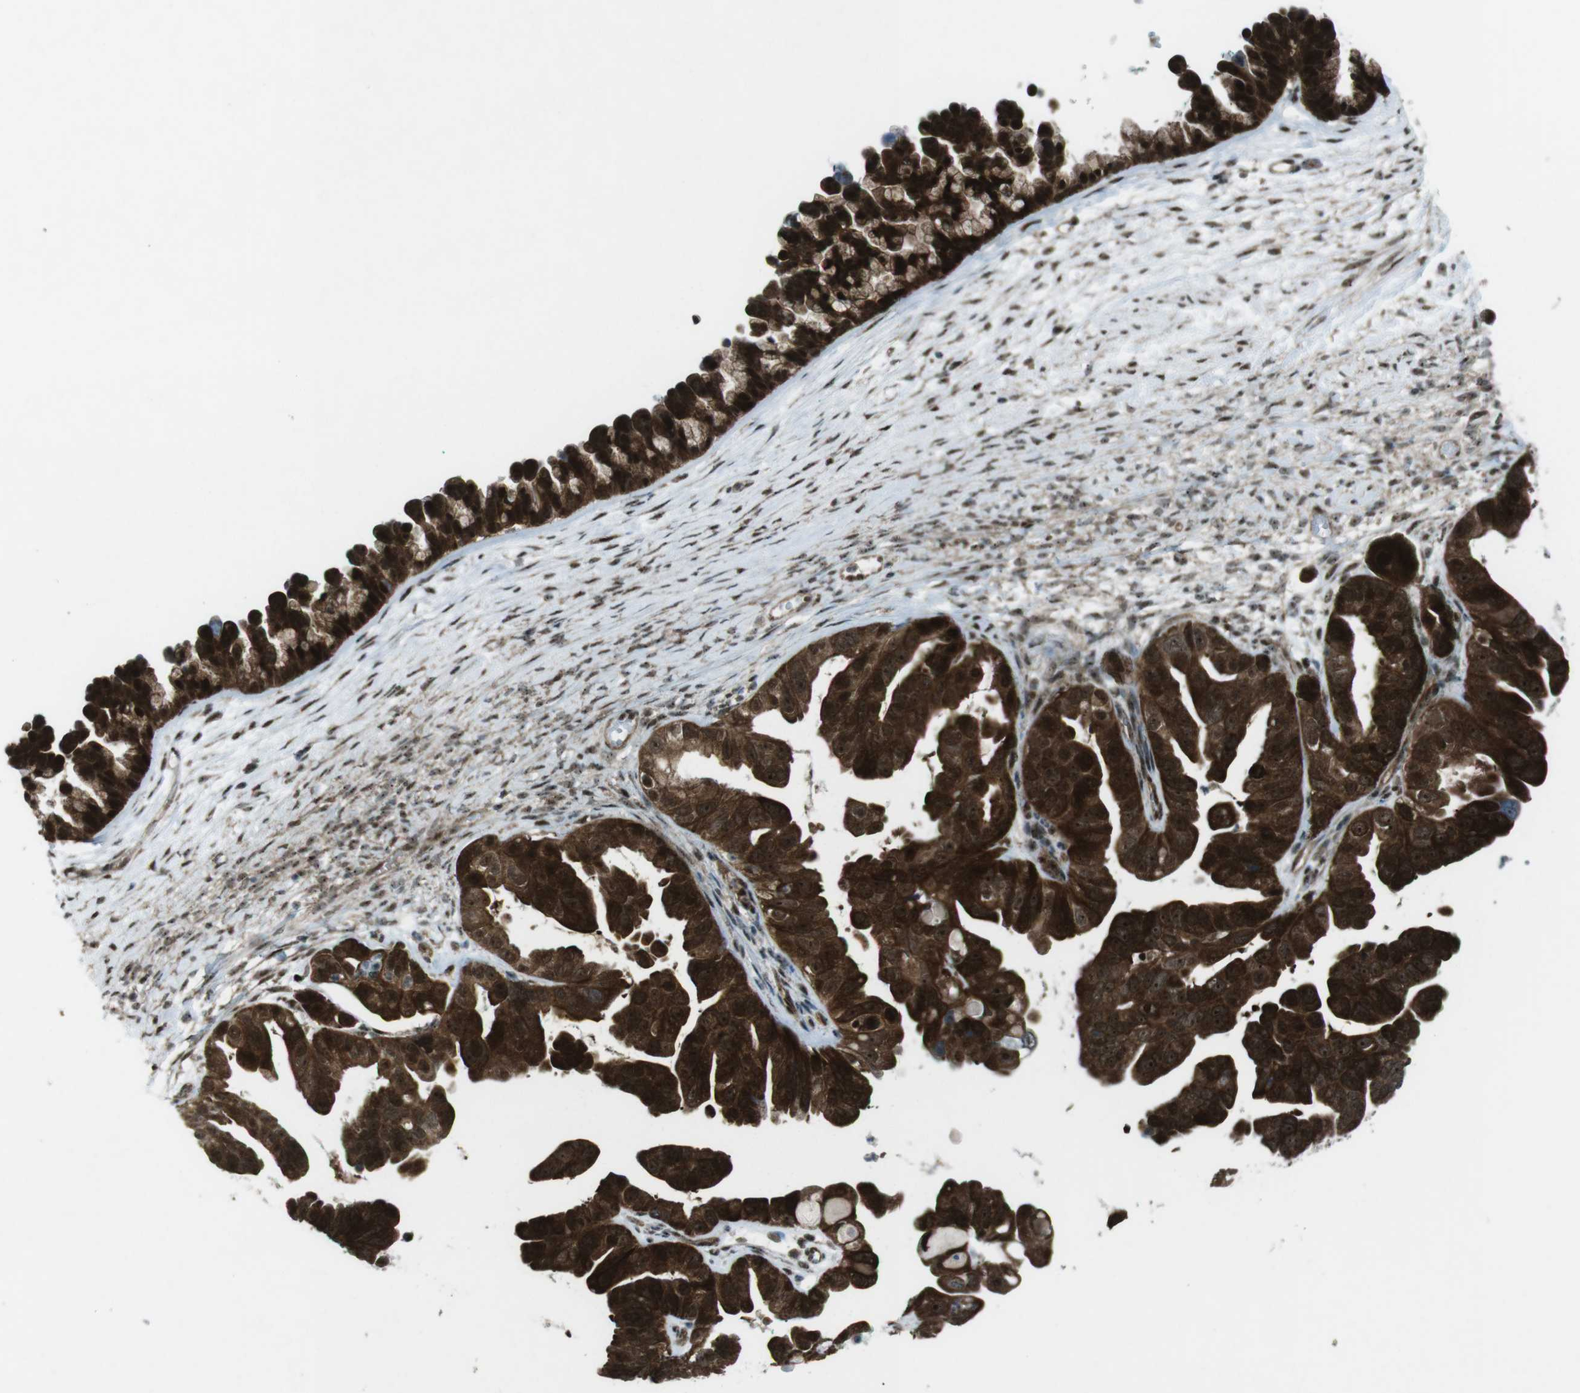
{"staining": {"intensity": "strong", "quantity": ">75%", "location": "cytoplasmic/membranous,nuclear"}, "tissue": "ovarian cancer", "cell_type": "Tumor cells", "image_type": "cancer", "snomed": [{"axis": "morphology", "description": "Cystadenocarcinoma, serous, NOS"}, {"axis": "topography", "description": "Ovary"}], "caption": "Immunohistochemistry (IHC) photomicrograph of neoplastic tissue: human serous cystadenocarcinoma (ovarian) stained using immunohistochemistry (IHC) reveals high levels of strong protein expression localized specifically in the cytoplasmic/membranous and nuclear of tumor cells, appearing as a cytoplasmic/membranous and nuclear brown color.", "gene": "CSNK1D", "patient": {"sex": "female", "age": 56}}